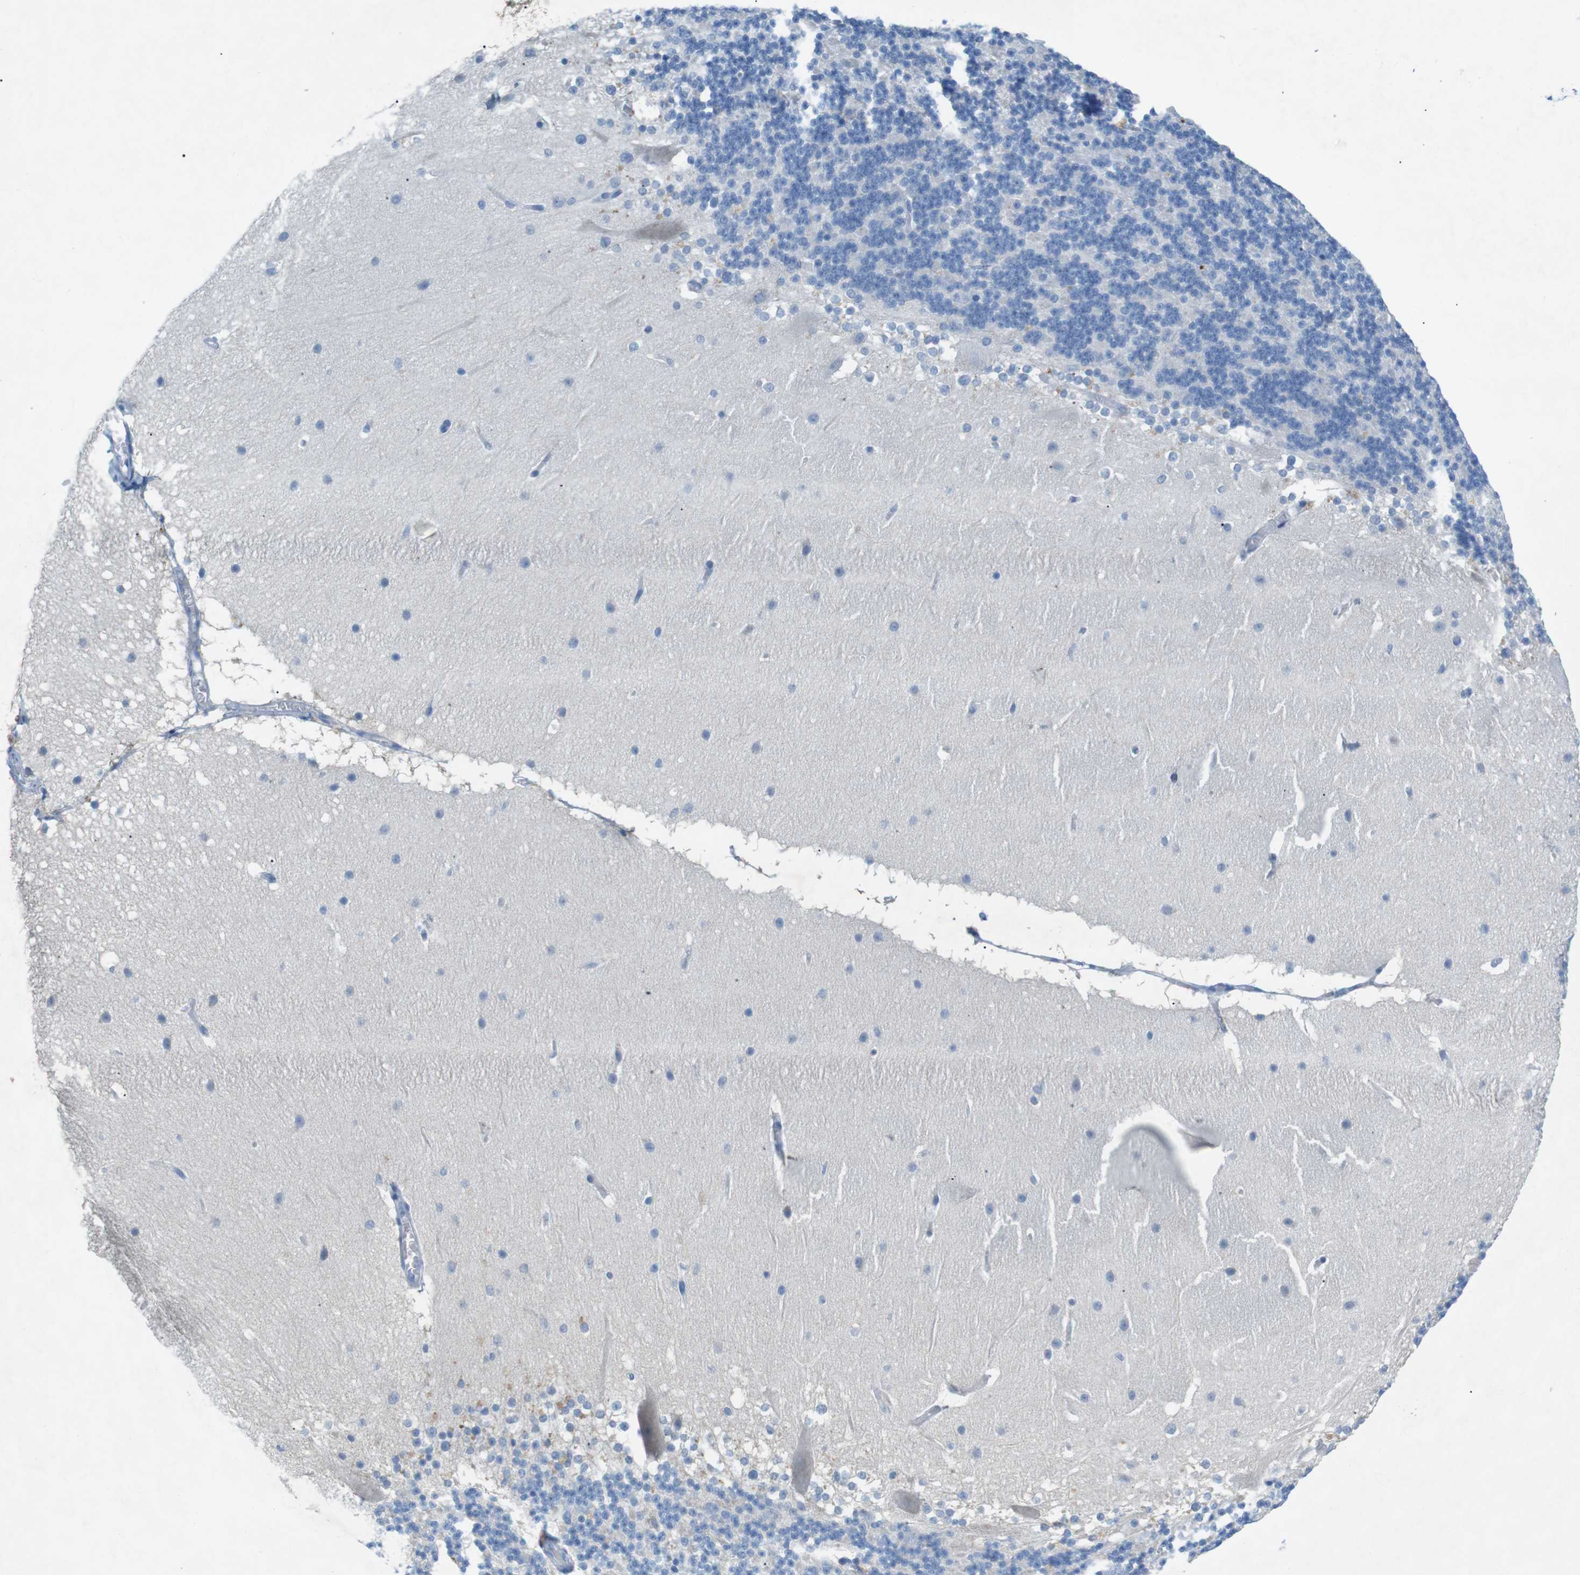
{"staining": {"intensity": "weak", "quantity": "<25%", "location": "cytoplasmic/membranous"}, "tissue": "cerebellum", "cell_type": "Cells in granular layer", "image_type": "normal", "snomed": [{"axis": "morphology", "description": "Normal tissue, NOS"}, {"axis": "topography", "description": "Cerebellum"}], "caption": "DAB (3,3'-diaminobenzidine) immunohistochemical staining of unremarkable human cerebellum demonstrates no significant expression in cells in granular layer.", "gene": "SALL4", "patient": {"sex": "female", "age": 19}}